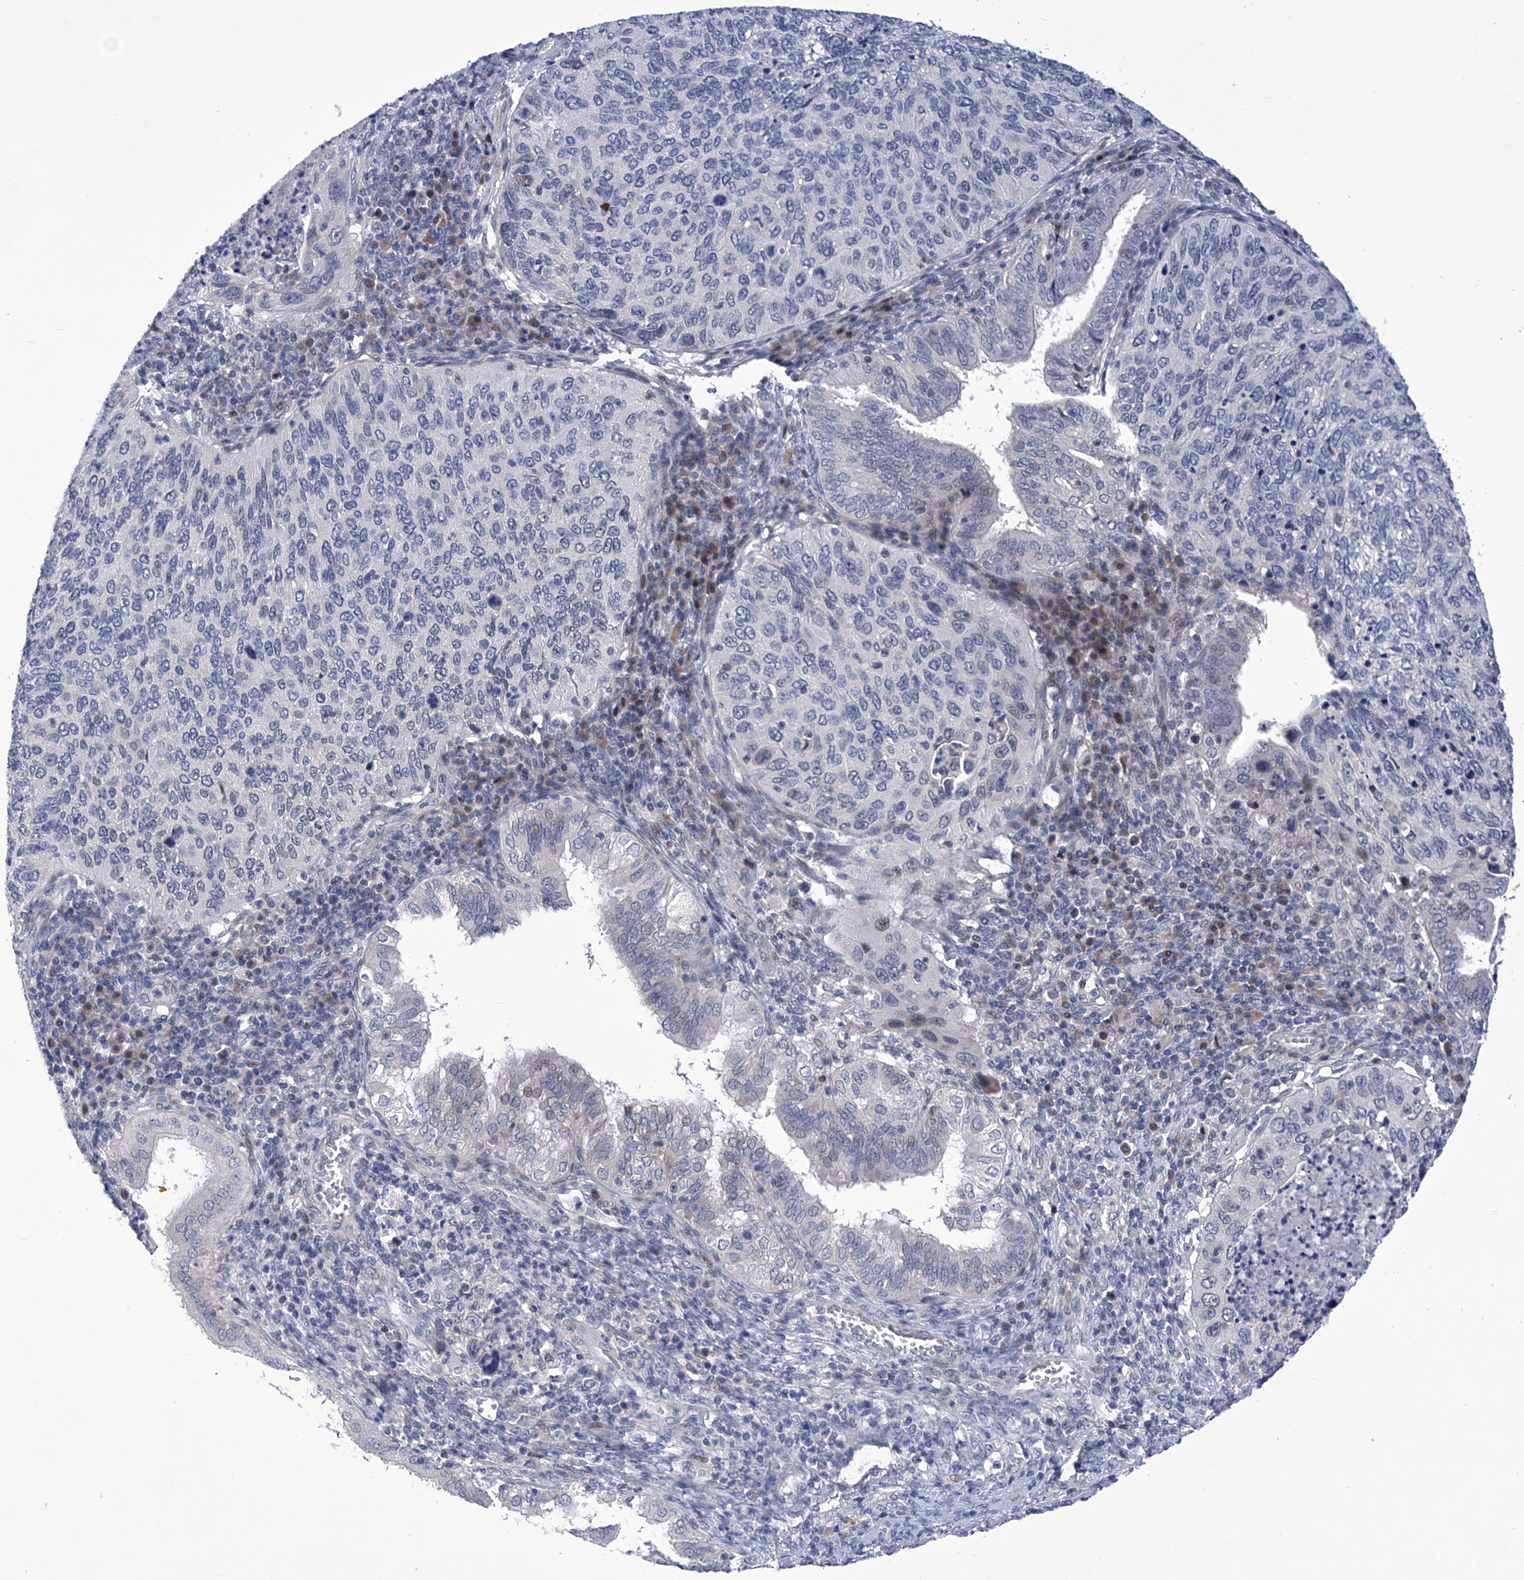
{"staining": {"intensity": "negative", "quantity": "none", "location": "none"}, "tissue": "cervical cancer", "cell_type": "Tumor cells", "image_type": "cancer", "snomed": [{"axis": "morphology", "description": "Squamous cell carcinoma, NOS"}, {"axis": "topography", "description": "Cervix"}], "caption": "Tumor cells are negative for brown protein staining in cervical squamous cell carcinoma.", "gene": "NUFIP1", "patient": {"sex": "female", "age": 38}}